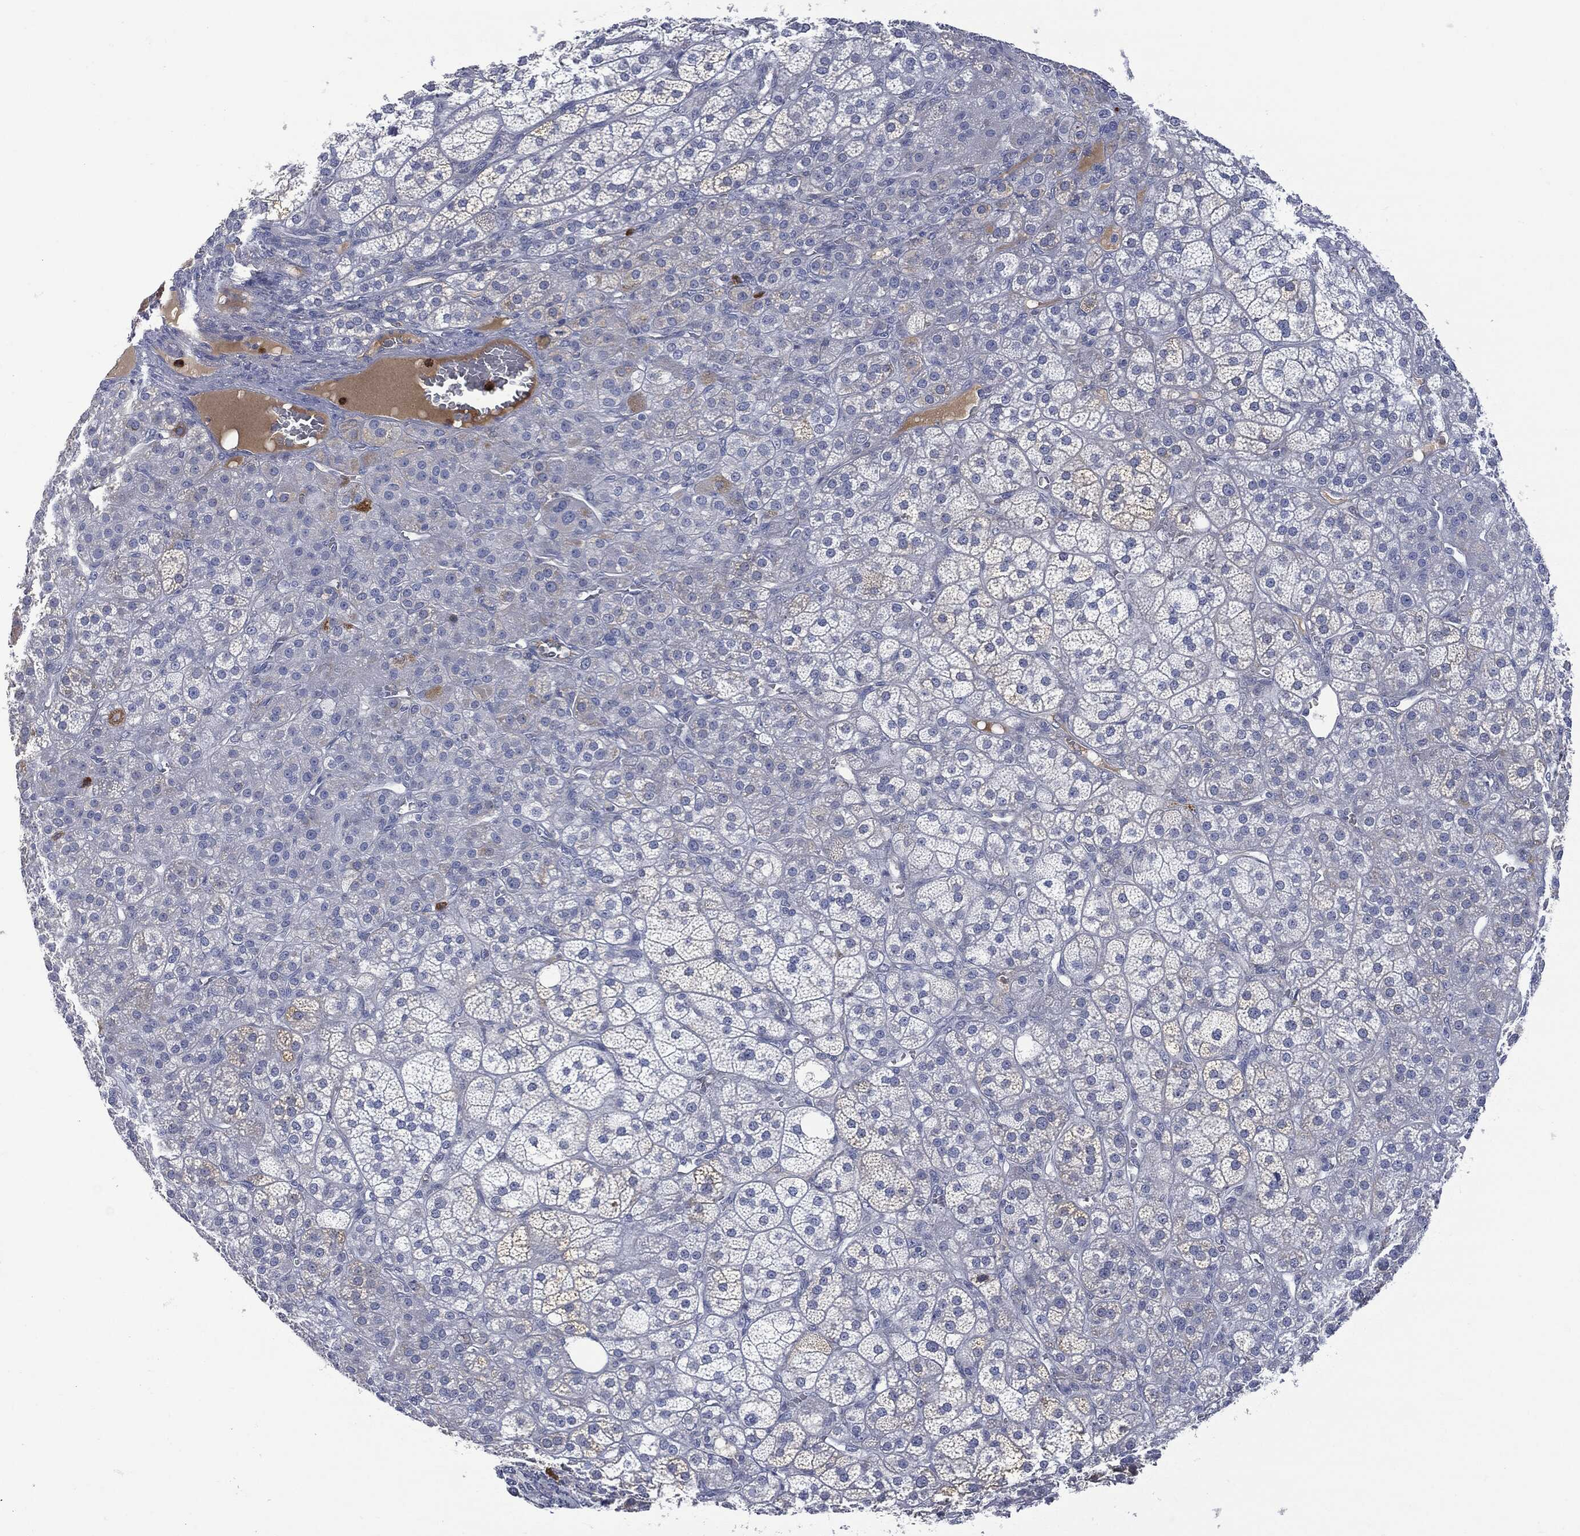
{"staining": {"intensity": "weak", "quantity": "<25%", "location": "cytoplasmic/membranous"}, "tissue": "adrenal gland", "cell_type": "Glandular cells", "image_type": "normal", "snomed": [{"axis": "morphology", "description": "Normal tissue, NOS"}, {"axis": "topography", "description": "Adrenal gland"}], "caption": "Adrenal gland stained for a protein using immunohistochemistry displays no positivity glandular cells.", "gene": "BTK", "patient": {"sex": "female", "age": 60}}